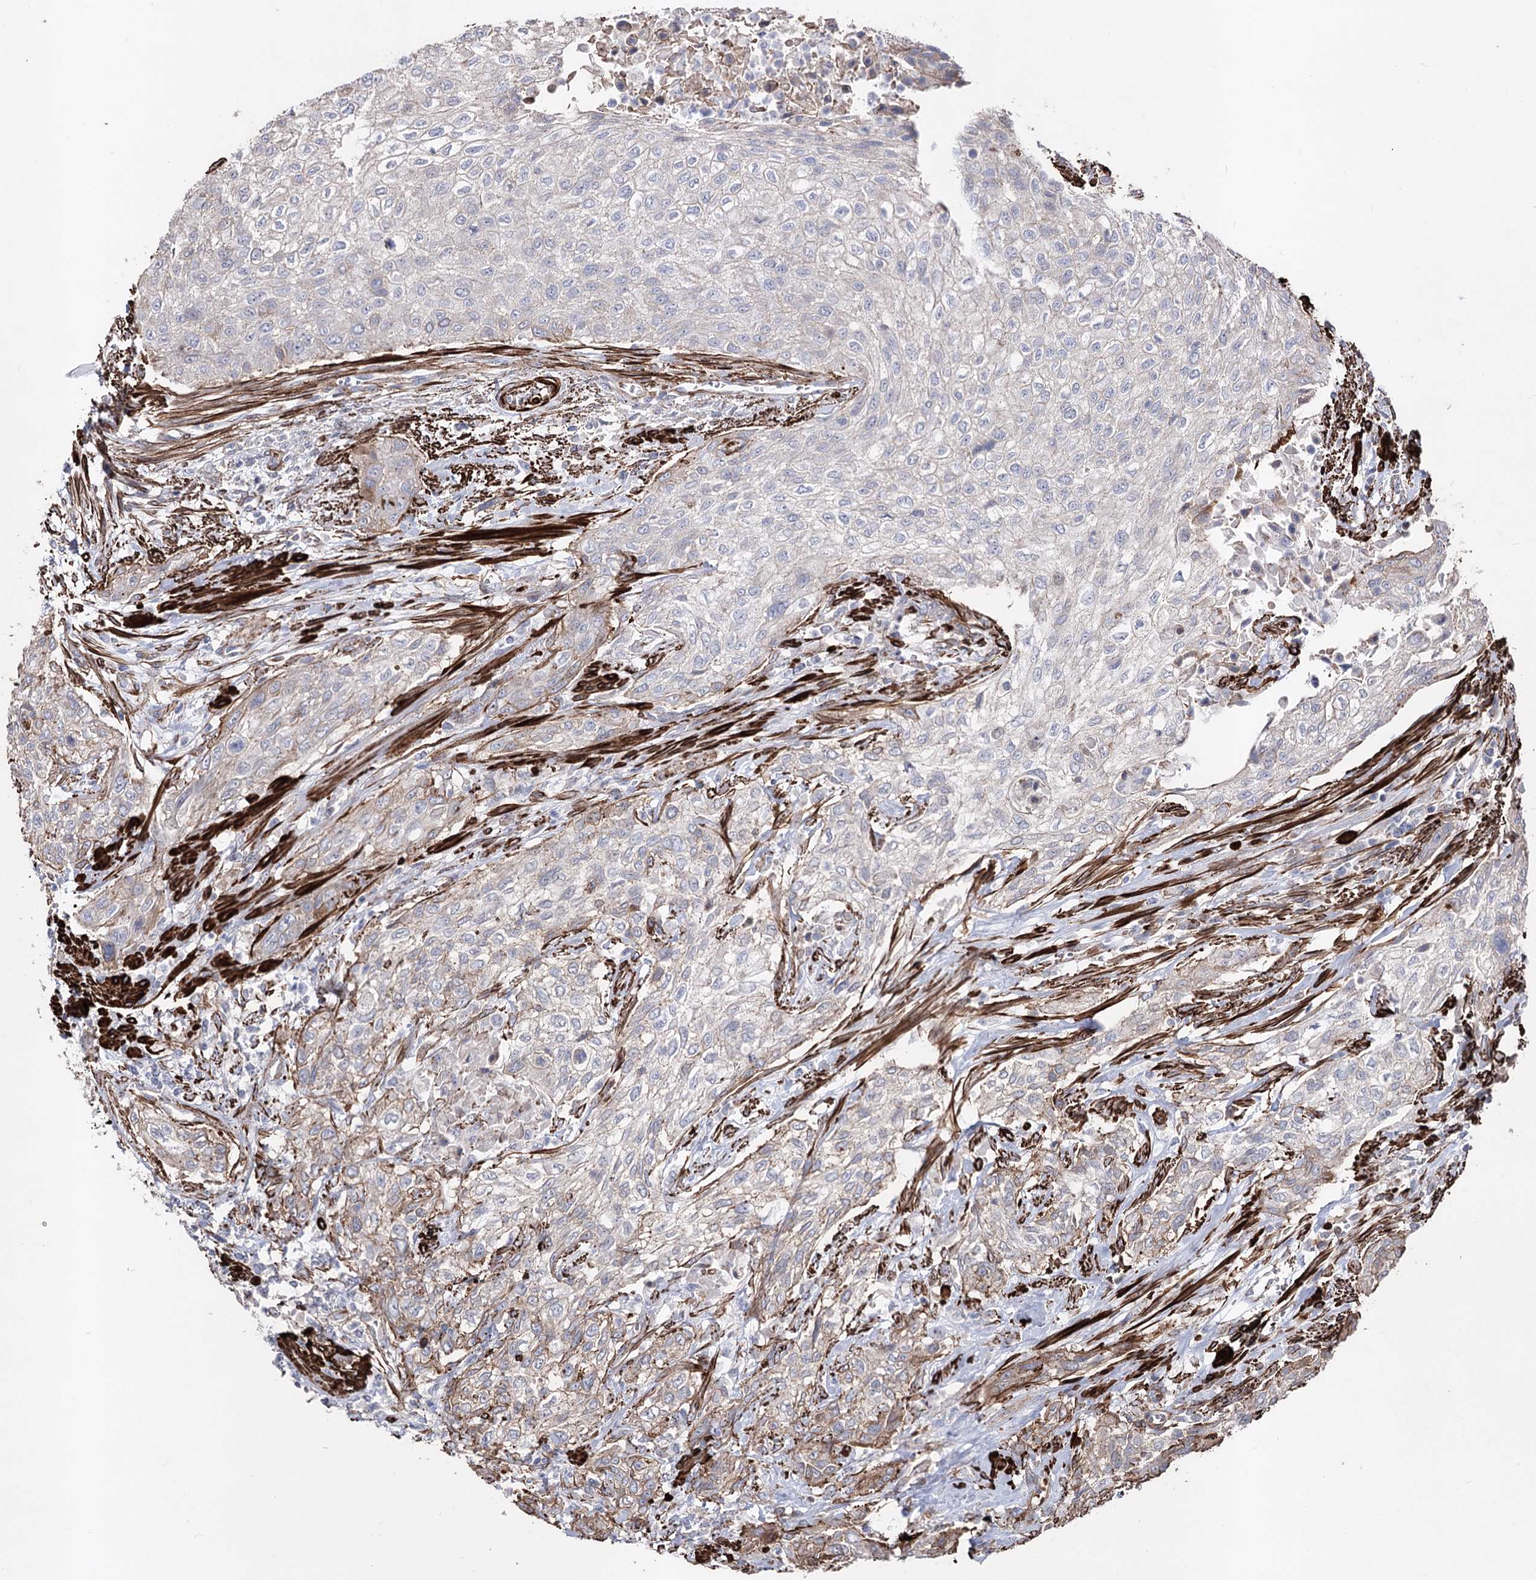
{"staining": {"intensity": "weak", "quantity": "<25%", "location": "cytoplasmic/membranous"}, "tissue": "urothelial cancer", "cell_type": "Tumor cells", "image_type": "cancer", "snomed": [{"axis": "morphology", "description": "Urothelial carcinoma, High grade"}, {"axis": "topography", "description": "Urinary bladder"}], "caption": "Immunohistochemistry photomicrograph of neoplastic tissue: human urothelial carcinoma (high-grade) stained with DAB (3,3'-diaminobenzidine) reveals no significant protein staining in tumor cells.", "gene": "ARHGAP20", "patient": {"sex": "male", "age": 35}}